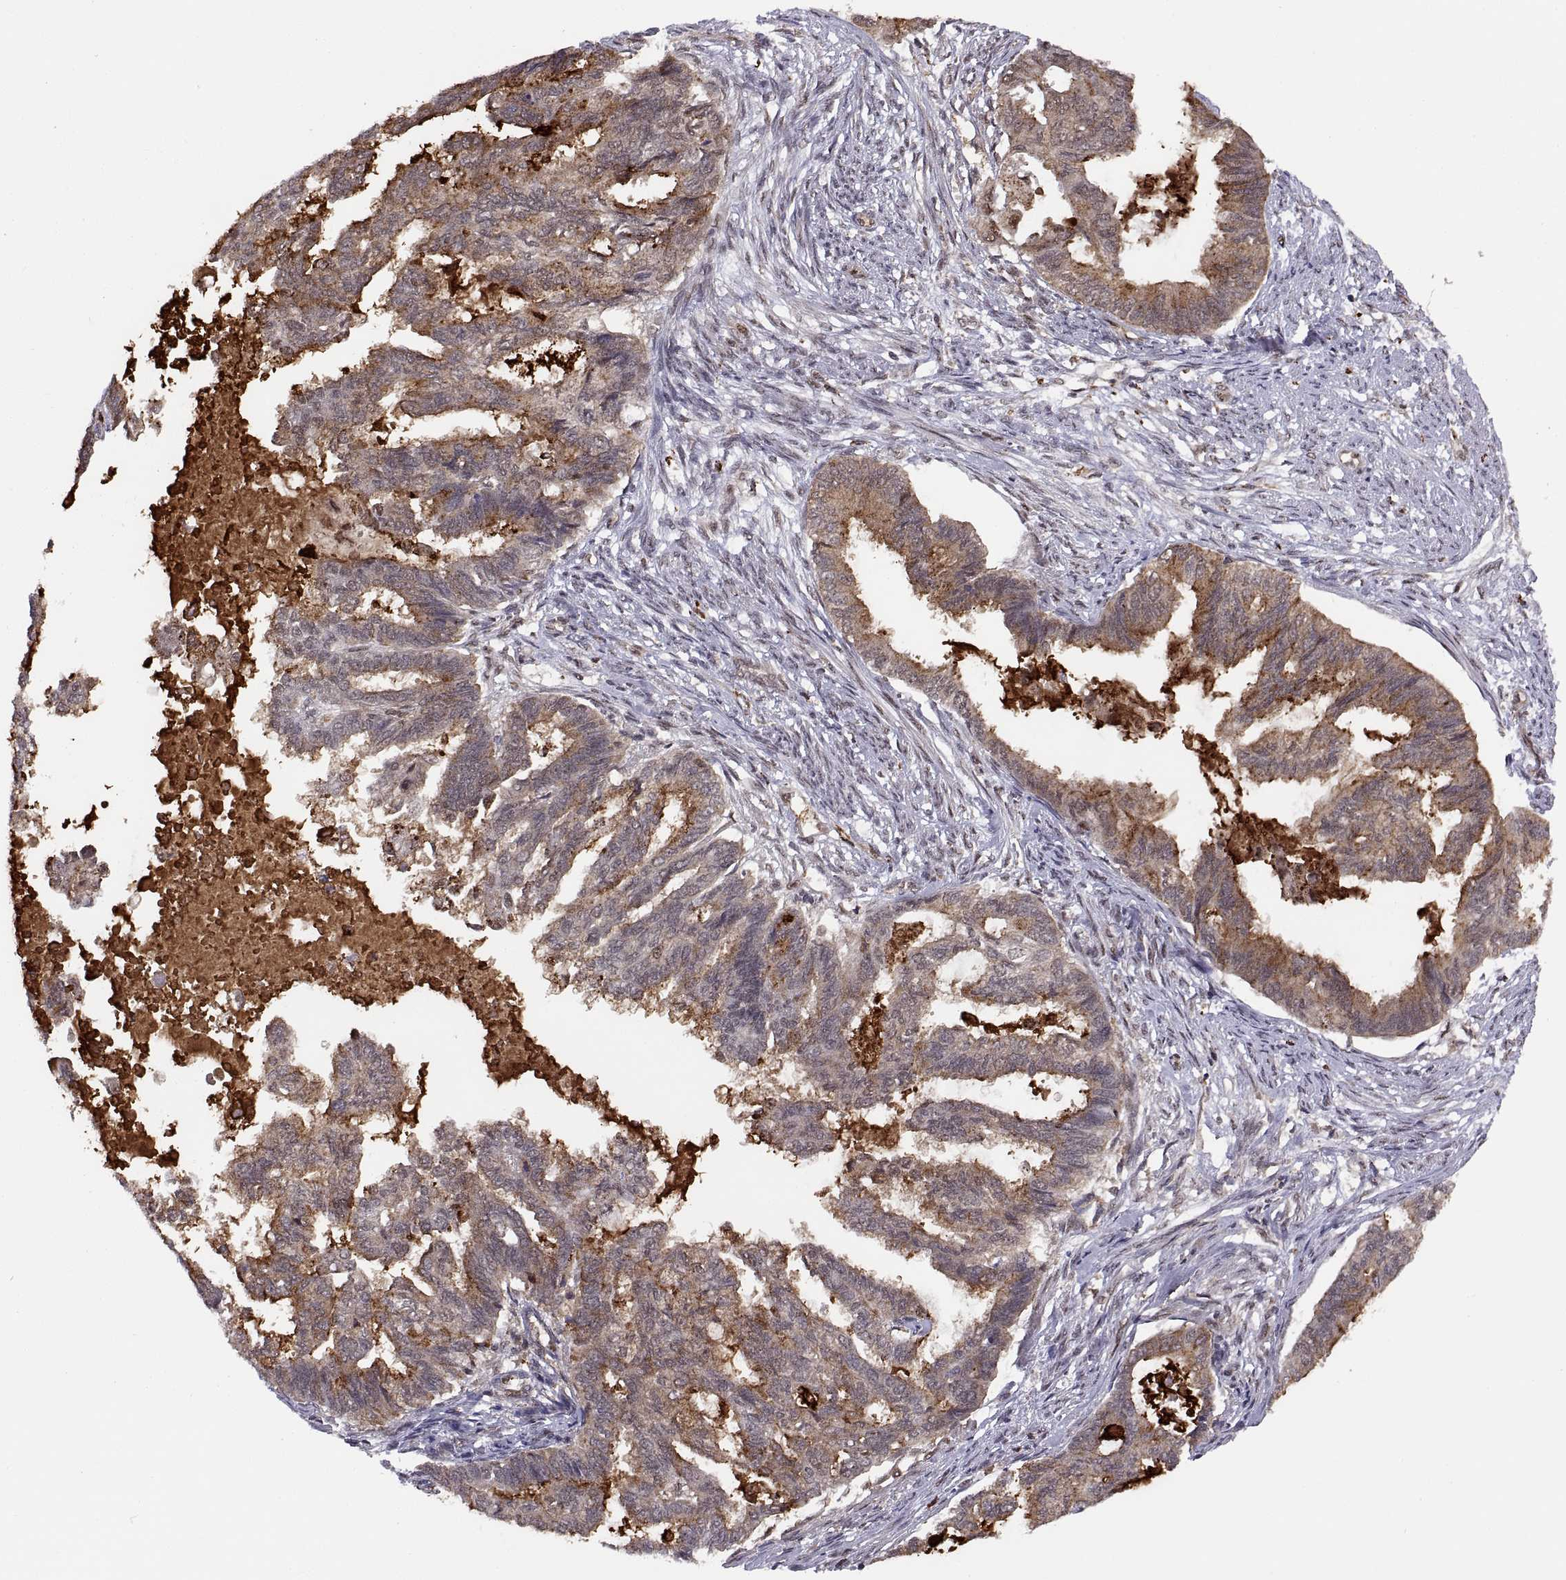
{"staining": {"intensity": "moderate", "quantity": "25%-75%", "location": "cytoplasmic/membranous"}, "tissue": "endometrial cancer", "cell_type": "Tumor cells", "image_type": "cancer", "snomed": [{"axis": "morphology", "description": "Adenocarcinoma, NOS"}, {"axis": "topography", "description": "Endometrium"}], "caption": "Protein expression analysis of endometrial adenocarcinoma exhibits moderate cytoplasmic/membranous expression in about 25%-75% of tumor cells.", "gene": "PSMC2", "patient": {"sex": "female", "age": 86}}